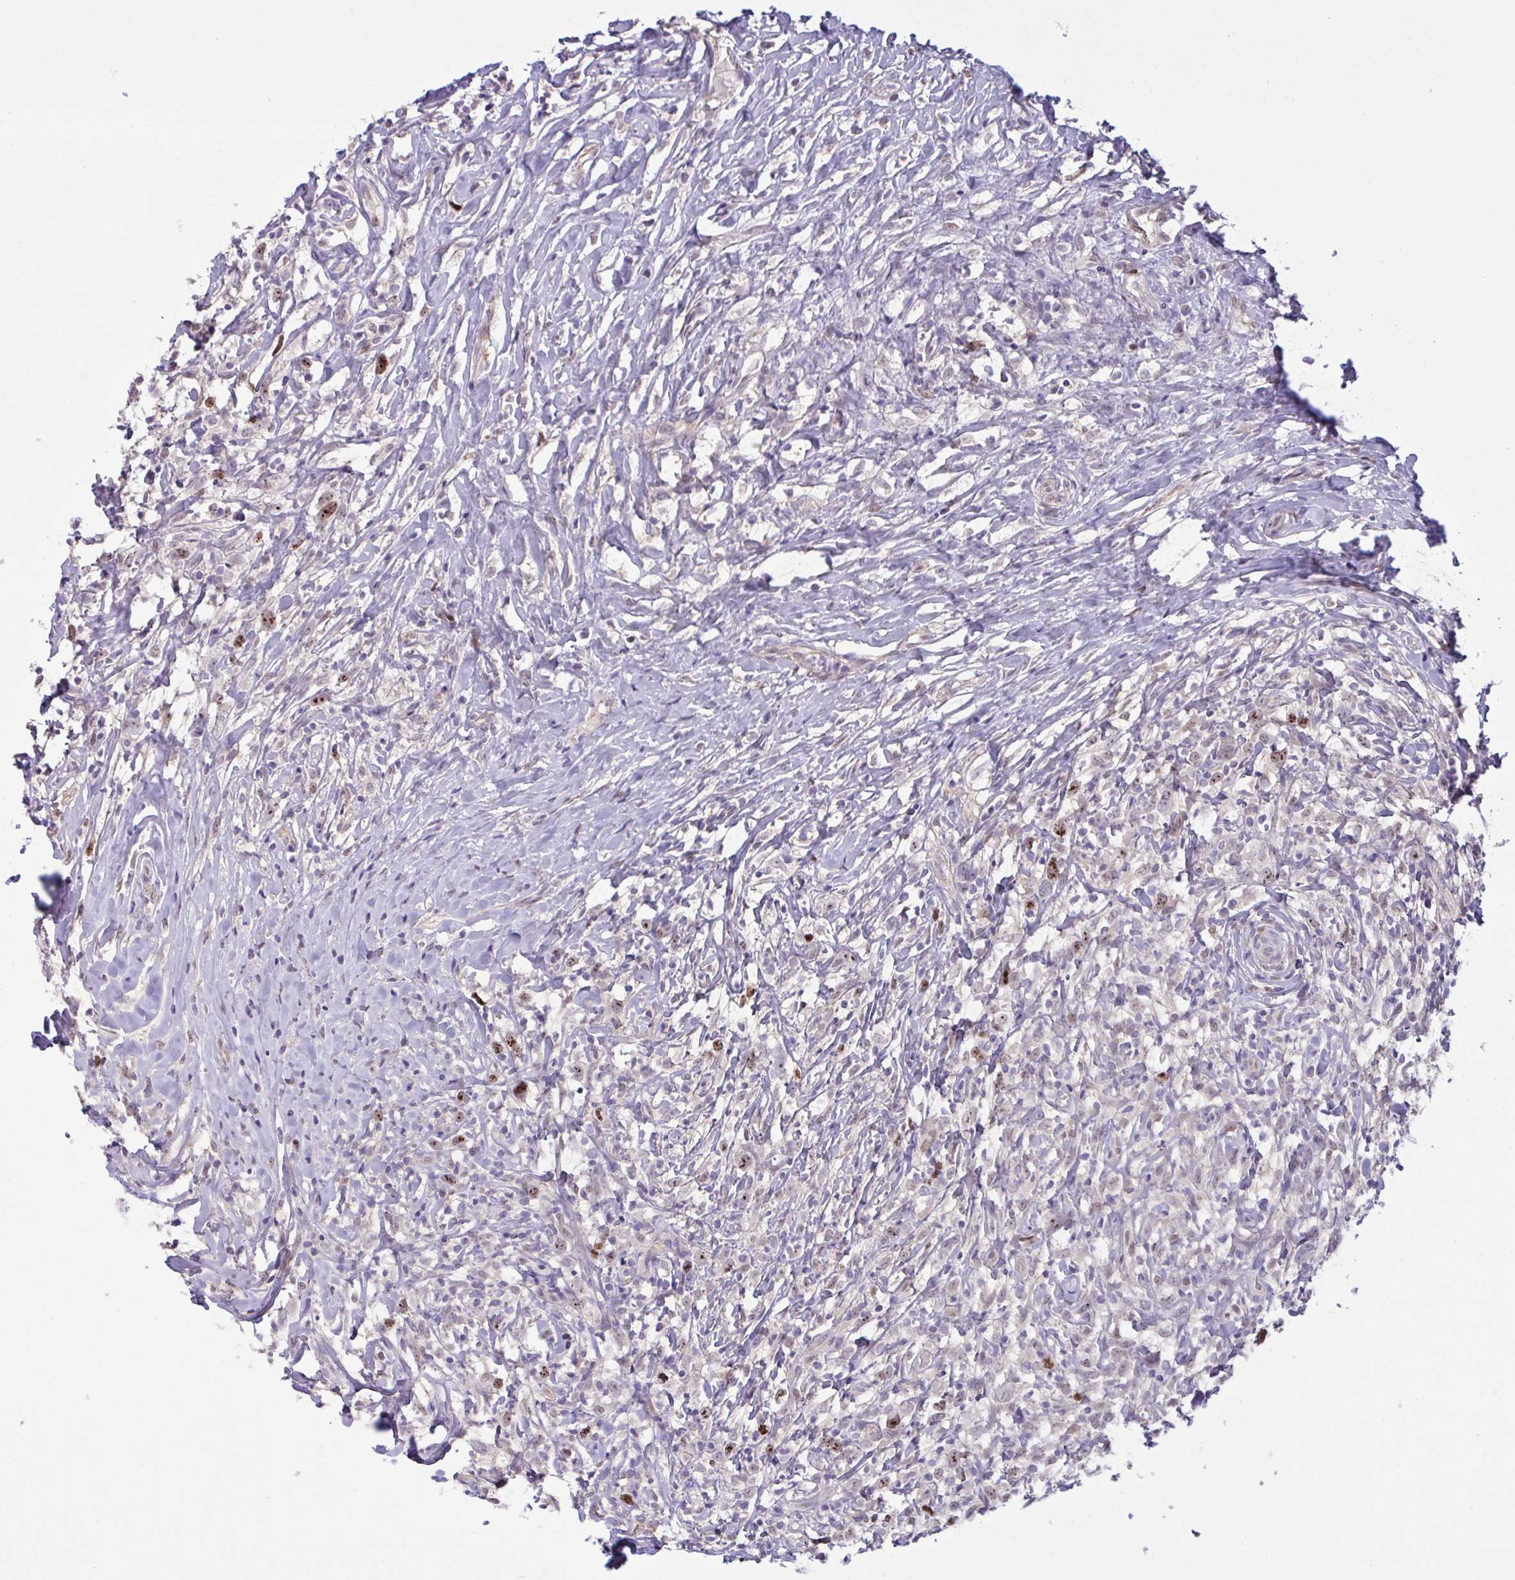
{"staining": {"intensity": "moderate", "quantity": "<25%", "location": "nuclear"}, "tissue": "lymphoma", "cell_type": "Tumor cells", "image_type": "cancer", "snomed": [{"axis": "morphology", "description": "Hodgkin's disease, NOS"}, {"axis": "topography", "description": "No Tissue"}], "caption": "A low amount of moderate nuclear expression is identified in approximately <25% of tumor cells in Hodgkin's disease tissue.", "gene": "SETD7", "patient": {"sex": "female", "age": 21}}